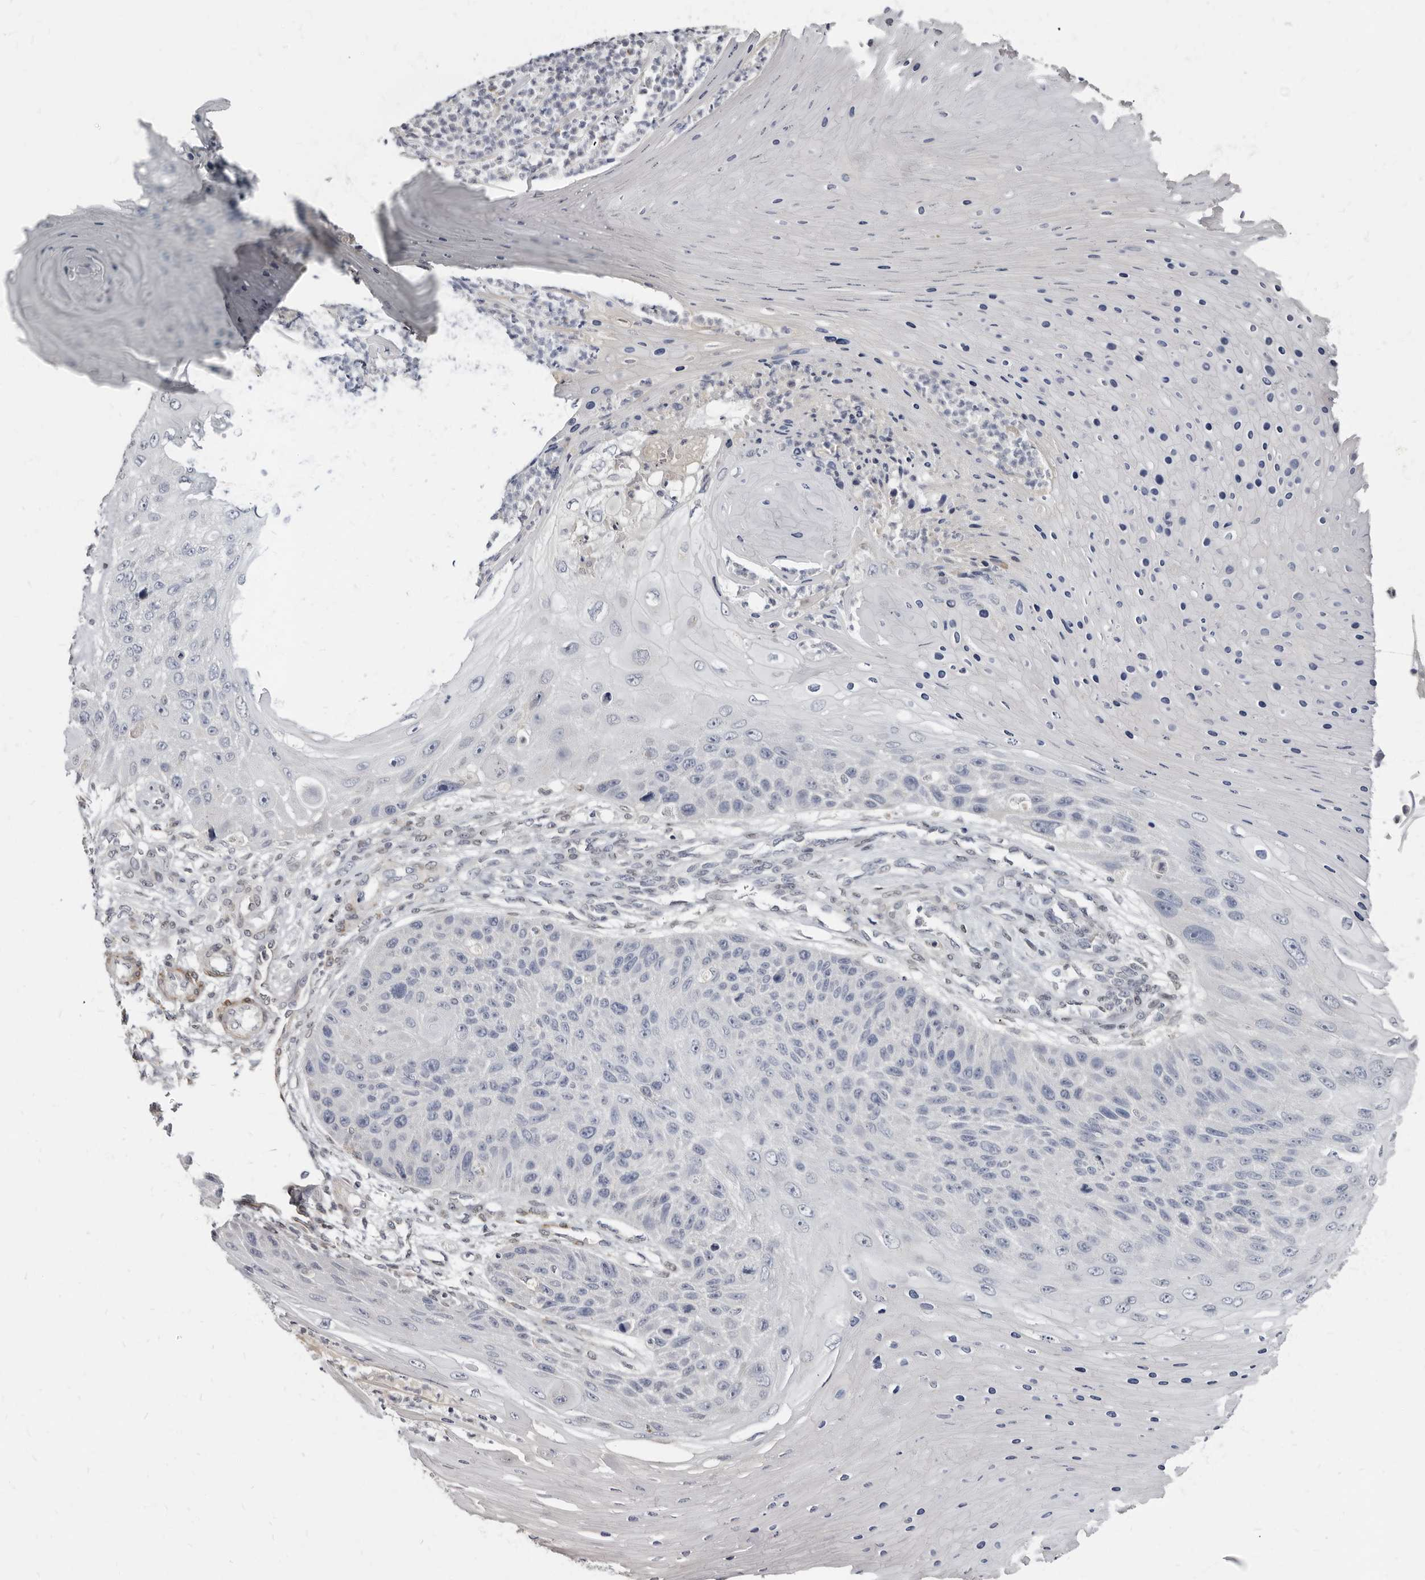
{"staining": {"intensity": "negative", "quantity": "none", "location": "none"}, "tissue": "skin cancer", "cell_type": "Tumor cells", "image_type": "cancer", "snomed": [{"axis": "morphology", "description": "Squamous cell carcinoma, NOS"}, {"axis": "topography", "description": "Skin"}], "caption": "Immunohistochemistry (IHC) micrograph of skin cancer stained for a protein (brown), which demonstrates no positivity in tumor cells.", "gene": "MRGPRF", "patient": {"sex": "female", "age": 88}}